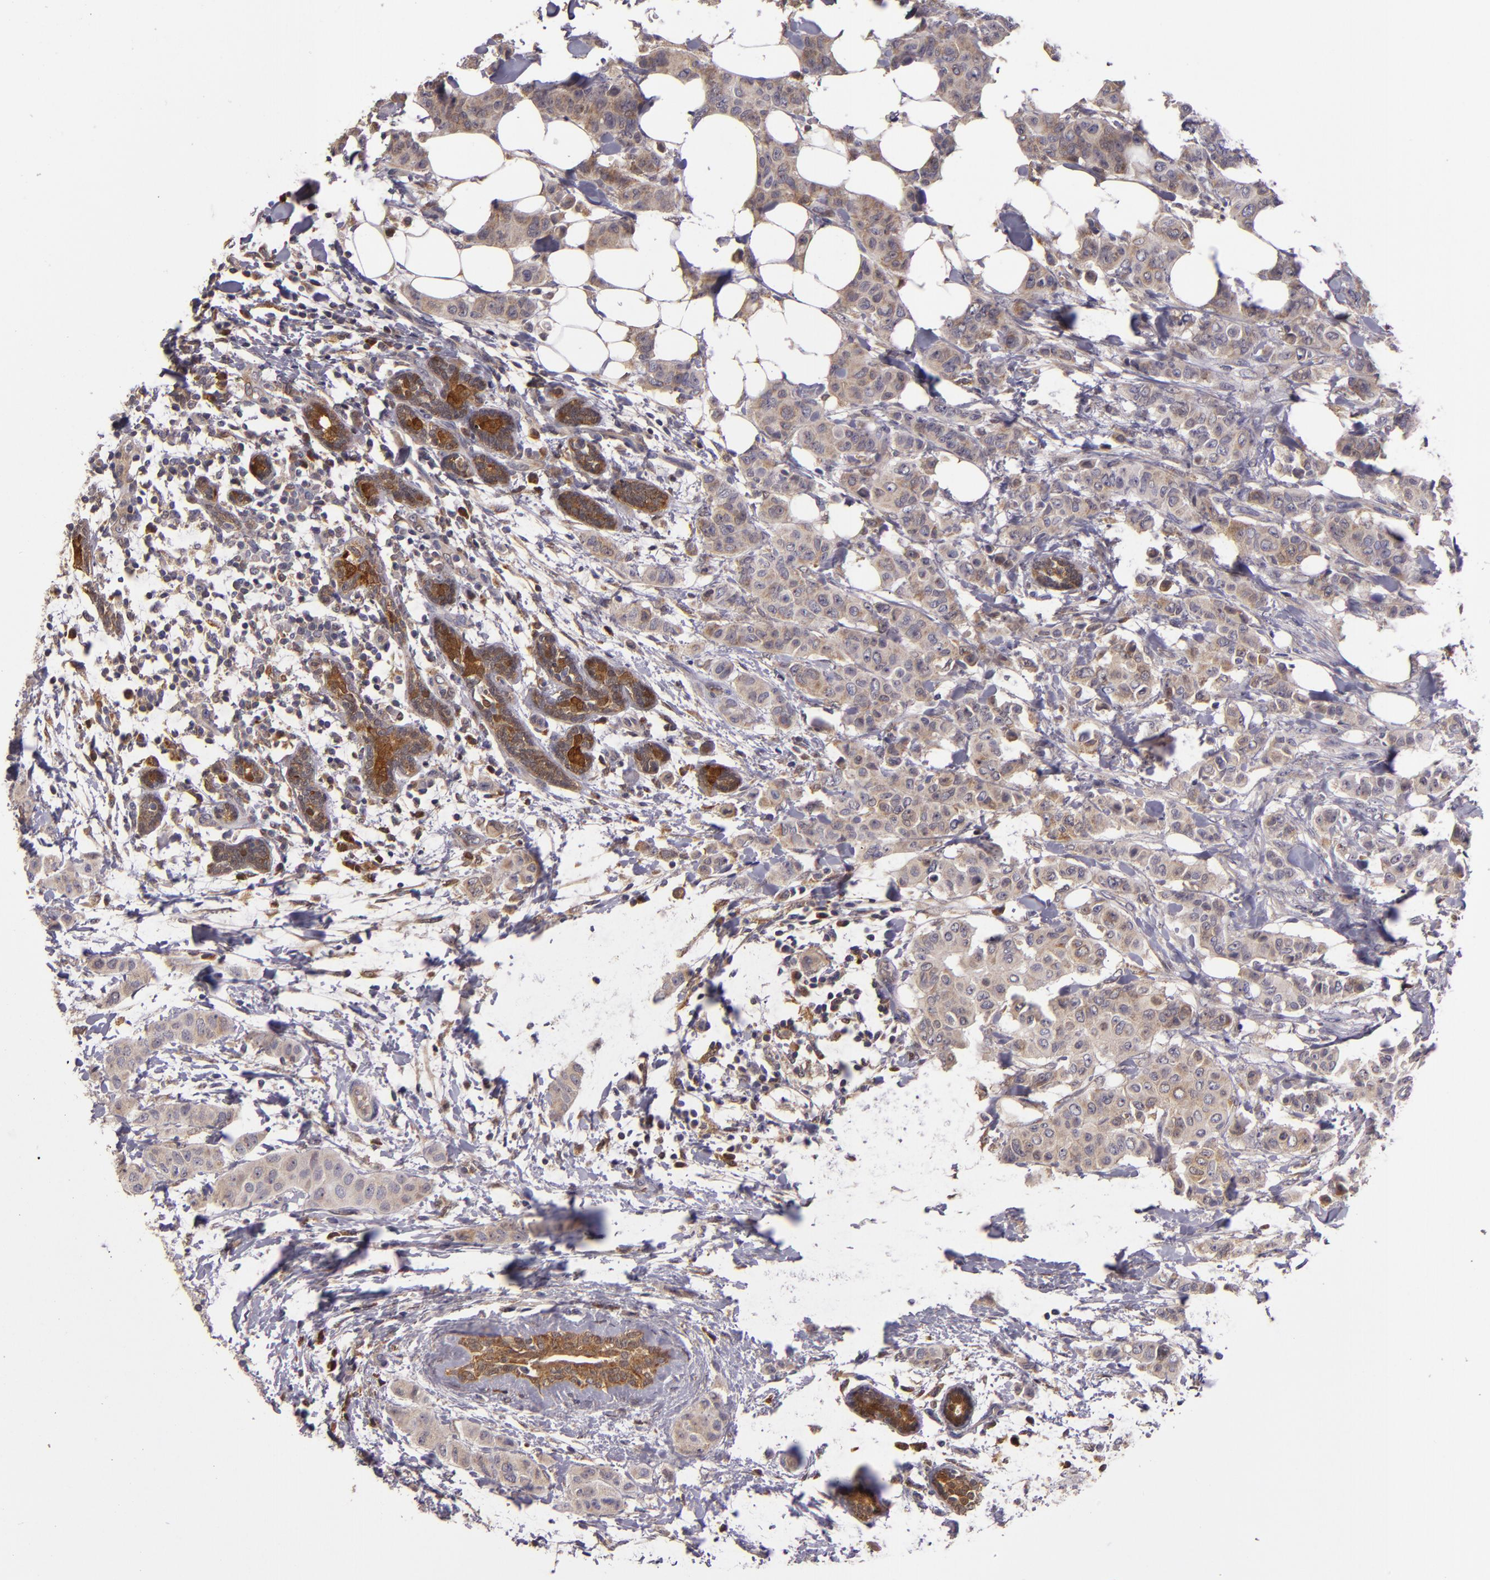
{"staining": {"intensity": "weak", "quantity": ">75%", "location": "cytoplasmic/membranous"}, "tissue": "breast cancer", "cell_type": "Tumor cells", "image_type": "cancer", "snomed": [{"axis": "morphology", "description": "Duct carcinoma"}, {"axis": "topography", "description": "Breast"}], "caption": "About >75% of tumor cells in breast intraductal carcinoma reveal weak cytoplasmic/membranous protein expression as visualized by brown immunohistochemical staining.", "gene": "FHIT", "patient": {"sex": "female", "age": 40}}